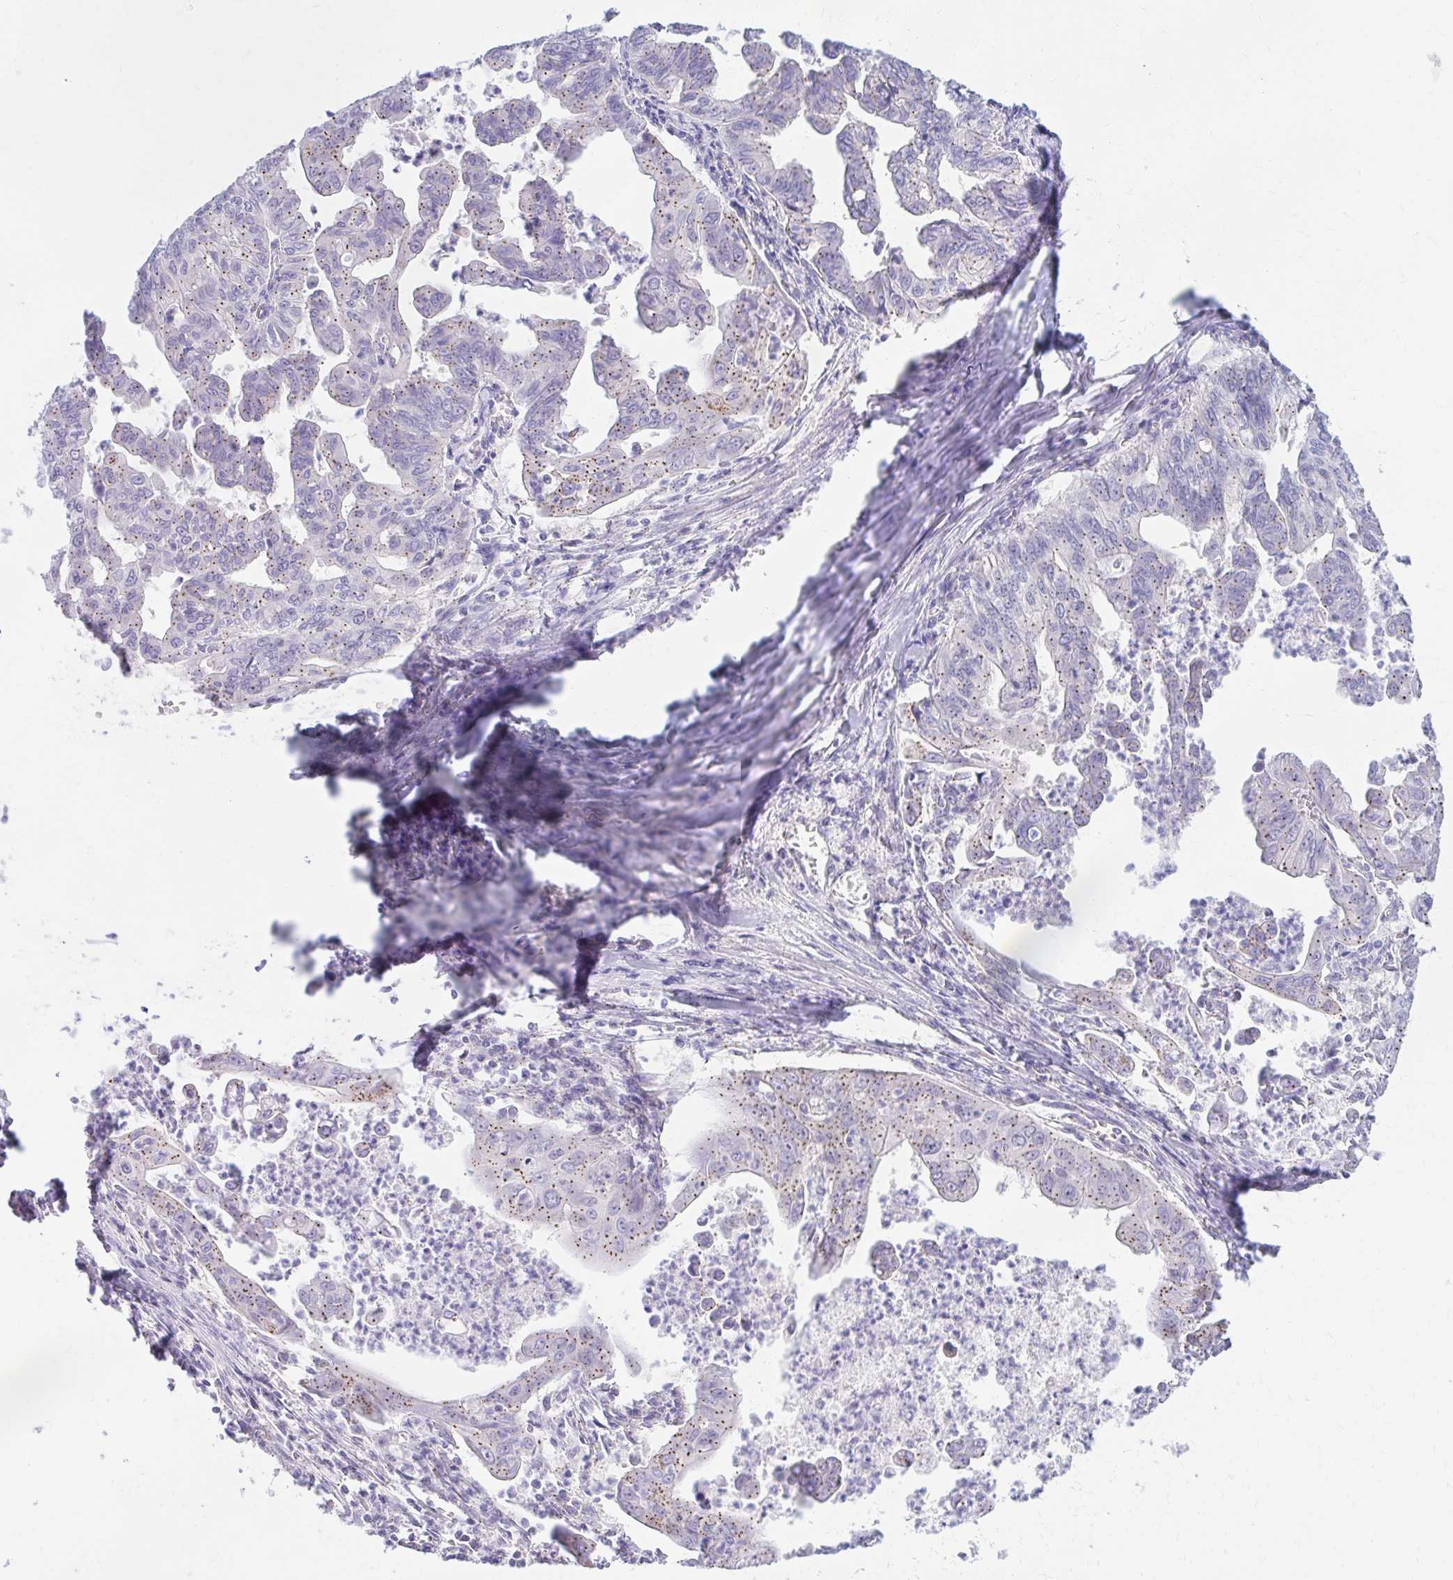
{"staining": {"intensity": "moderate", "quantity": ">75%", "location": "cytoplasmic/membranous"}, "tissue": "stomach cancer", "cell_type": "Tumor cells", "image_type": "cancer", "snomed": [{"axis": "morphology", "description": "Adenocarcinoma, NOS"}, {"axis": "topography", "description": "Stomach, upper"}], "caption": "Protein staining by immunohistochemistry (IHC) displays moderate cytoplasmic/membranous expression in approximately >75% of tumor cells in stomach cancer.", "gene": "RADIL", "patient": {"sex": "male", "age": 80}}